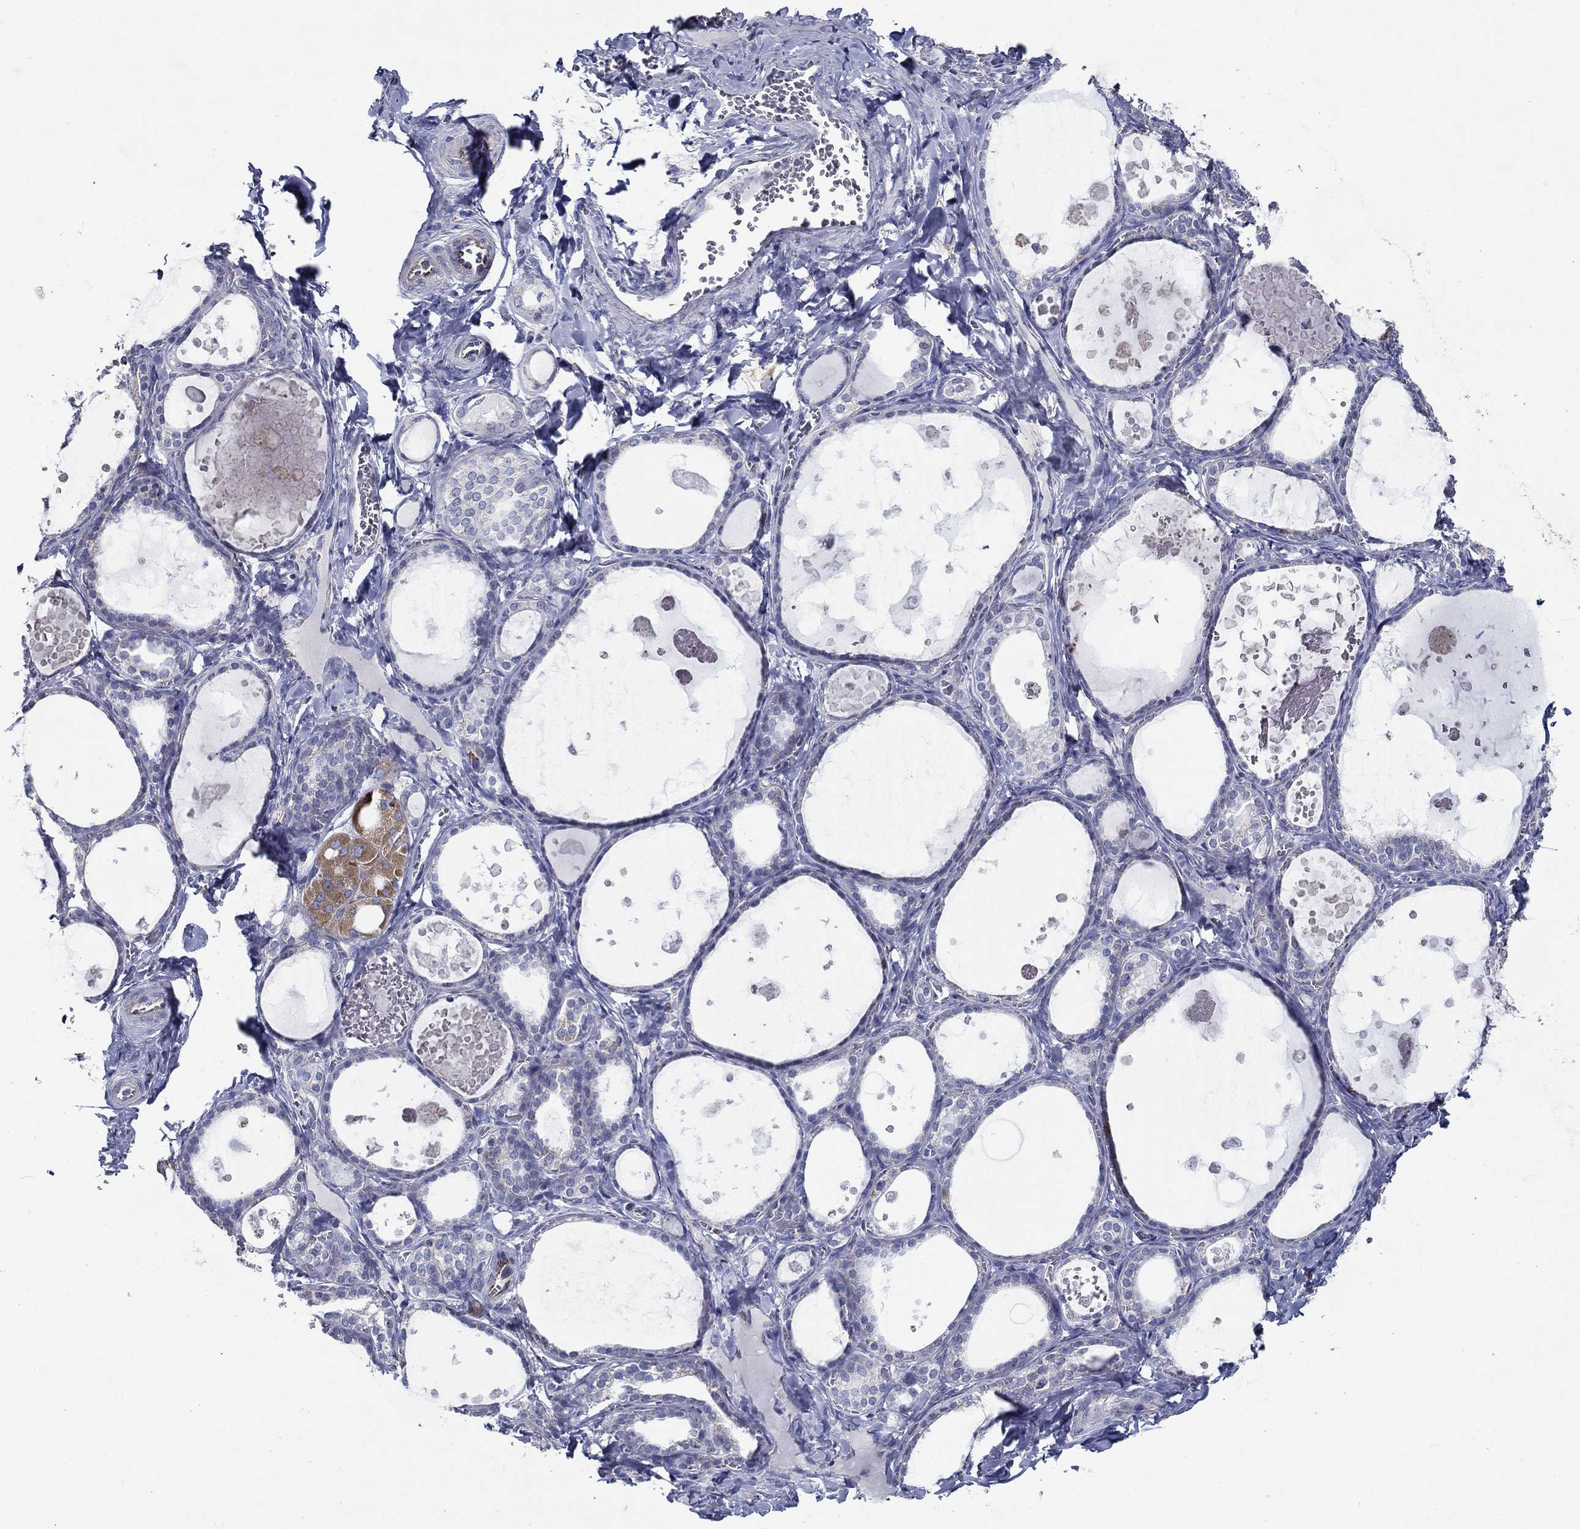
{"staining": {"intensity": "negative", "quantity": "none", "location": "none"}, "tissue": "thyroid gland", "cell_type": "Glandular cells", "image_type": "normal", "snomed": [{"axis": "morphology", "description": "Normal tissue, NOS"}, {"axis": "topography", "description": "Thyroid gland"}], "caption": "Immunohistochemical staining of normal thyroid gland displays no significant expression in glandular cells. (Immunohistochemistry, brightfield microscopy, high magnification).", "gene": "SFXN1", "patient": {"sex": "female", "age": 56}}